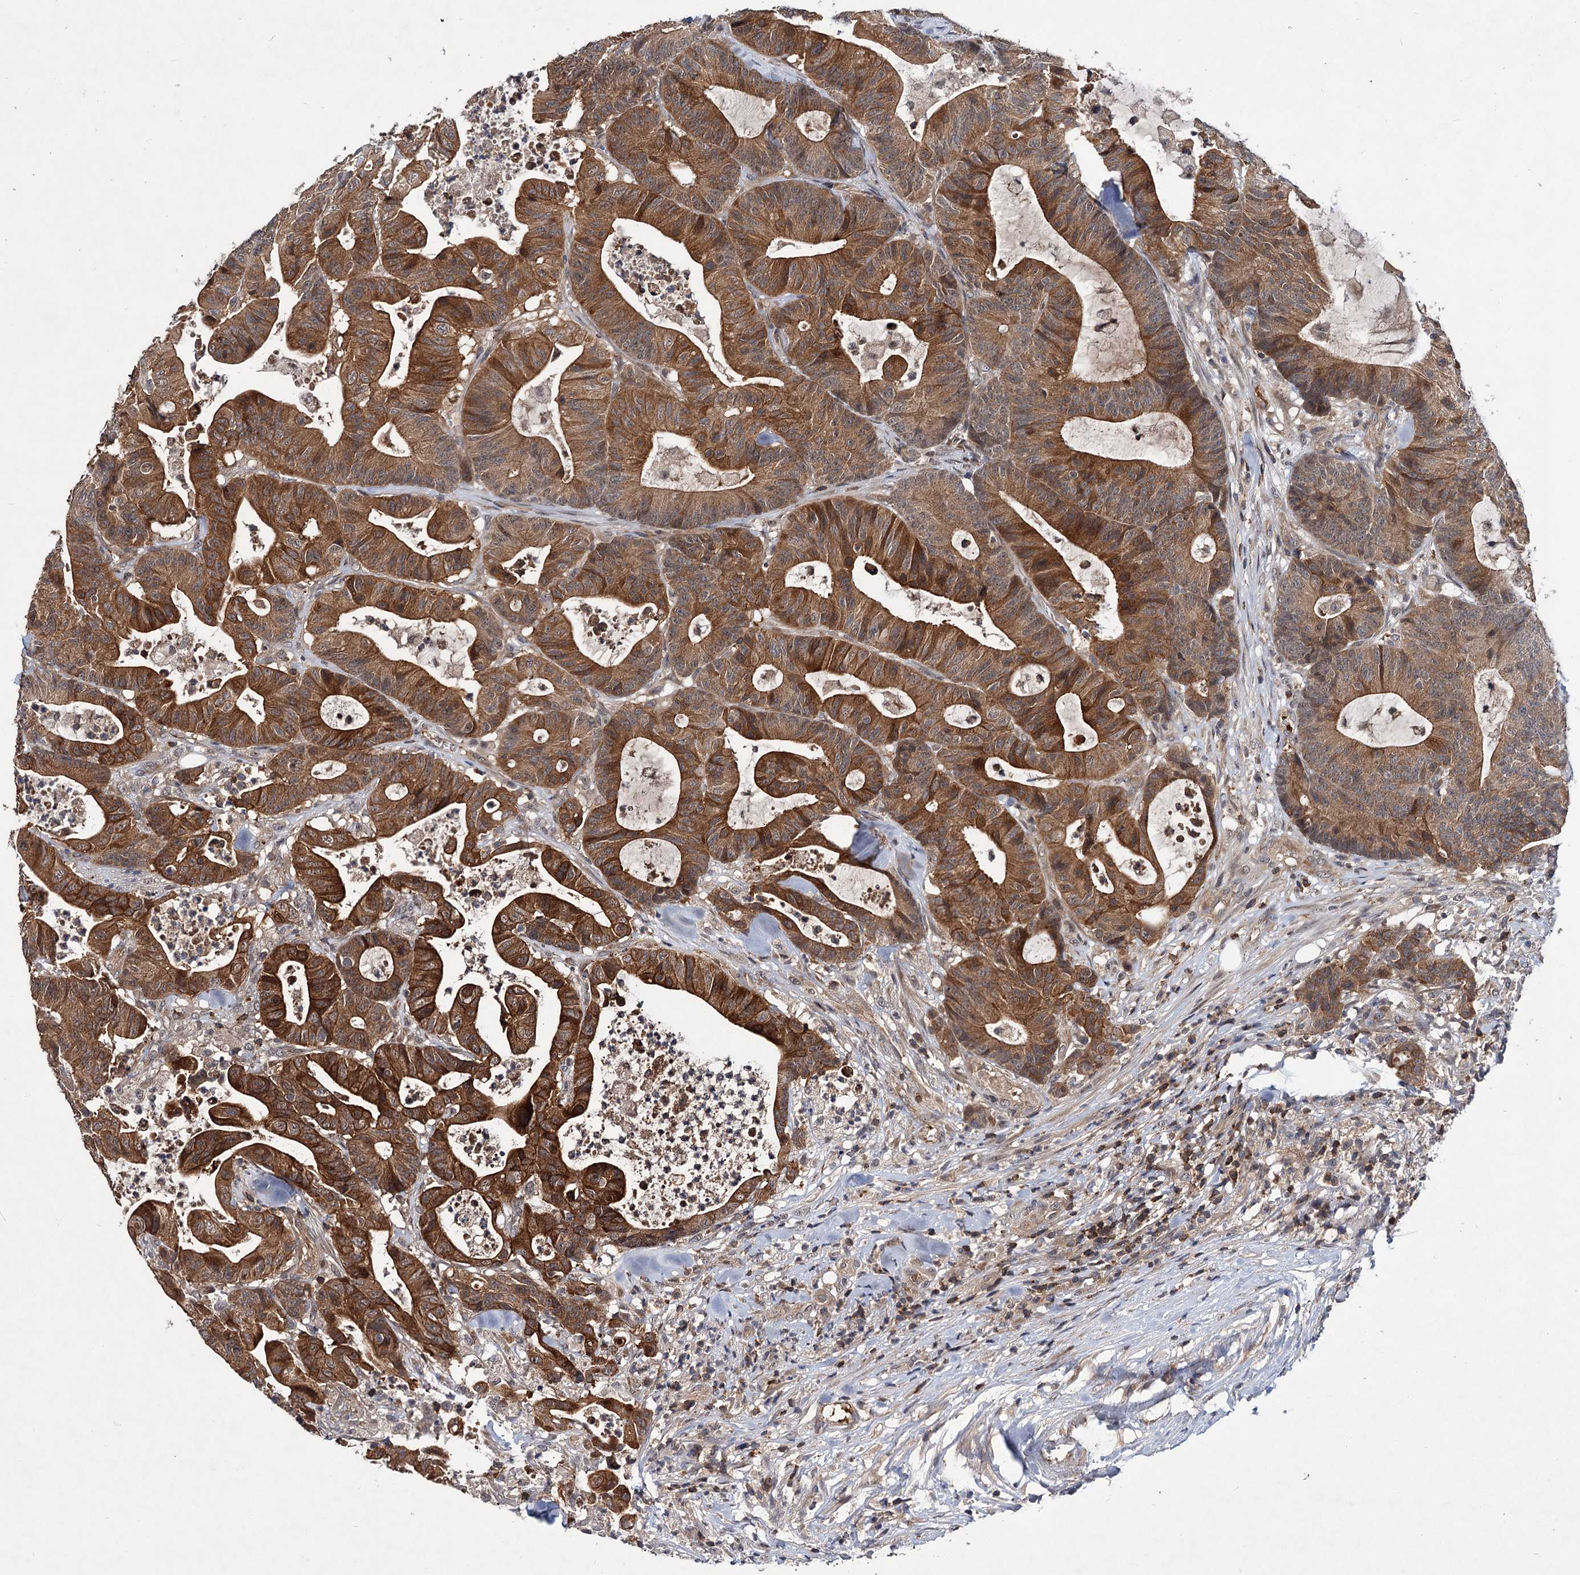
{"staining": {"intensity": "strong", "quantity": ">75%", "location": "cytoplasmic/membranous"}, "tissue": "colorectal cancer", "cell_type": "Tumor cells", "image_type": "cancer", "snomed": [{"axis": "morphology", "description": "Adenocarcinoma, NOS"}, {"axis": "topography", "description": "Colon"}], "caption": "Immunohistochemistry (IHC) micrograph of neoplastic tissue: adenocarcinoma (colorectal) stained using IHC demonstrates high levels of strong protein expression localized specifically in the cytoplasmic/membranous of tumor cells, appearing as a cytoplasmic/membranous brown color.", "gene": "ABLIM1", "patient": {"sex": "female", "age": 84}}